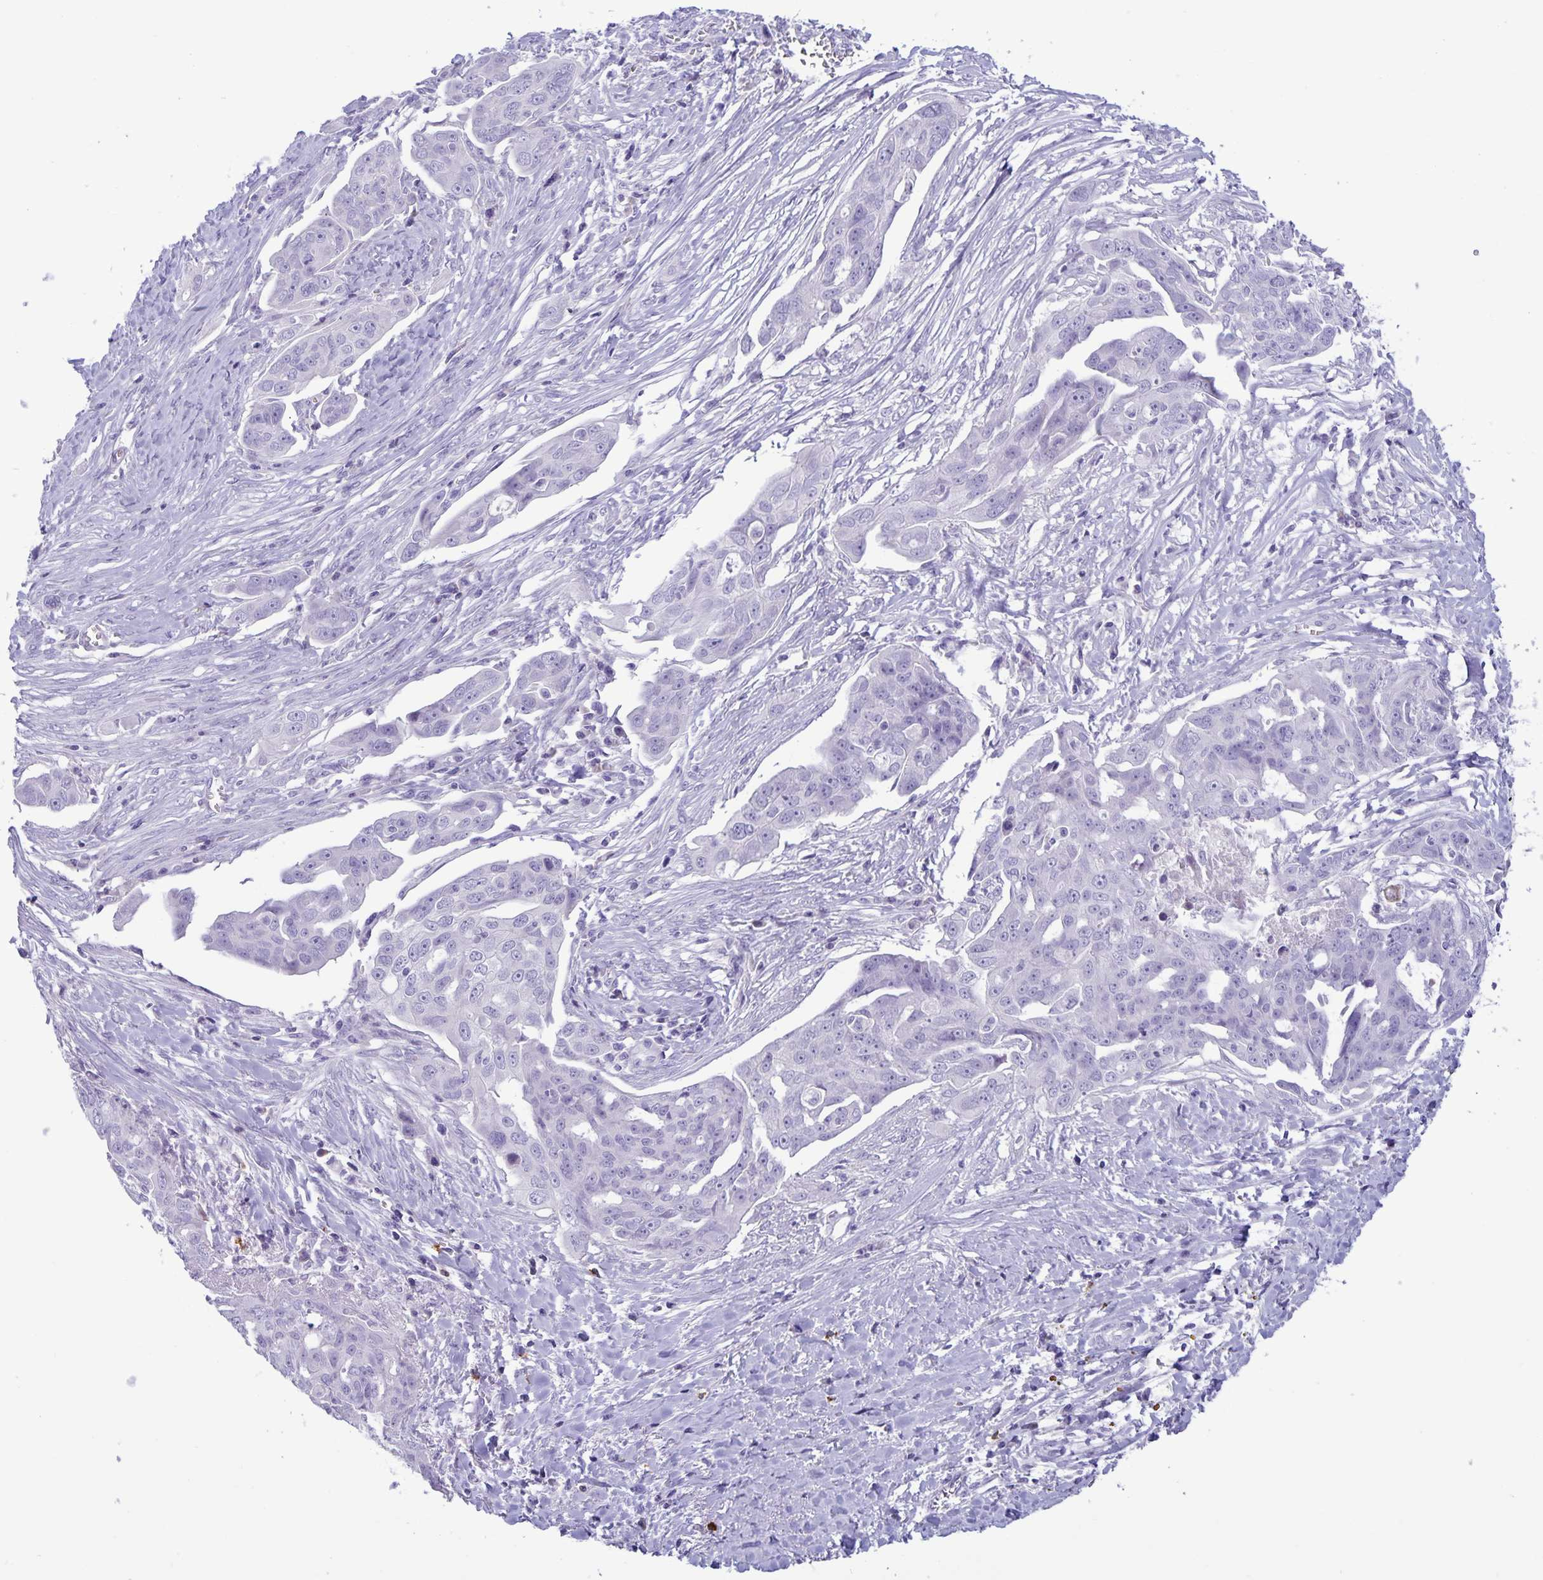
{"staining": {"intensity": "negative", "quantity": "none", "location": "none"}, "tissue": "ovarian cancer", "cell_type": "Tumor cells", "image_type": "cancer", "snomed": [{"axis": "morphology", "description": "Carcinoma, endometroid"}, {"axis": "topography", "description": "Ovary"}], "caption": "This is a histopathology image of IHC staining of ovarian endometroid carcinoma, which shows no positivity in tumor cells. (DAB immunohistochemistry (IHC), high magnification).", "gene": "IBTK", "patient": {"sex": "female", "age": 70}}